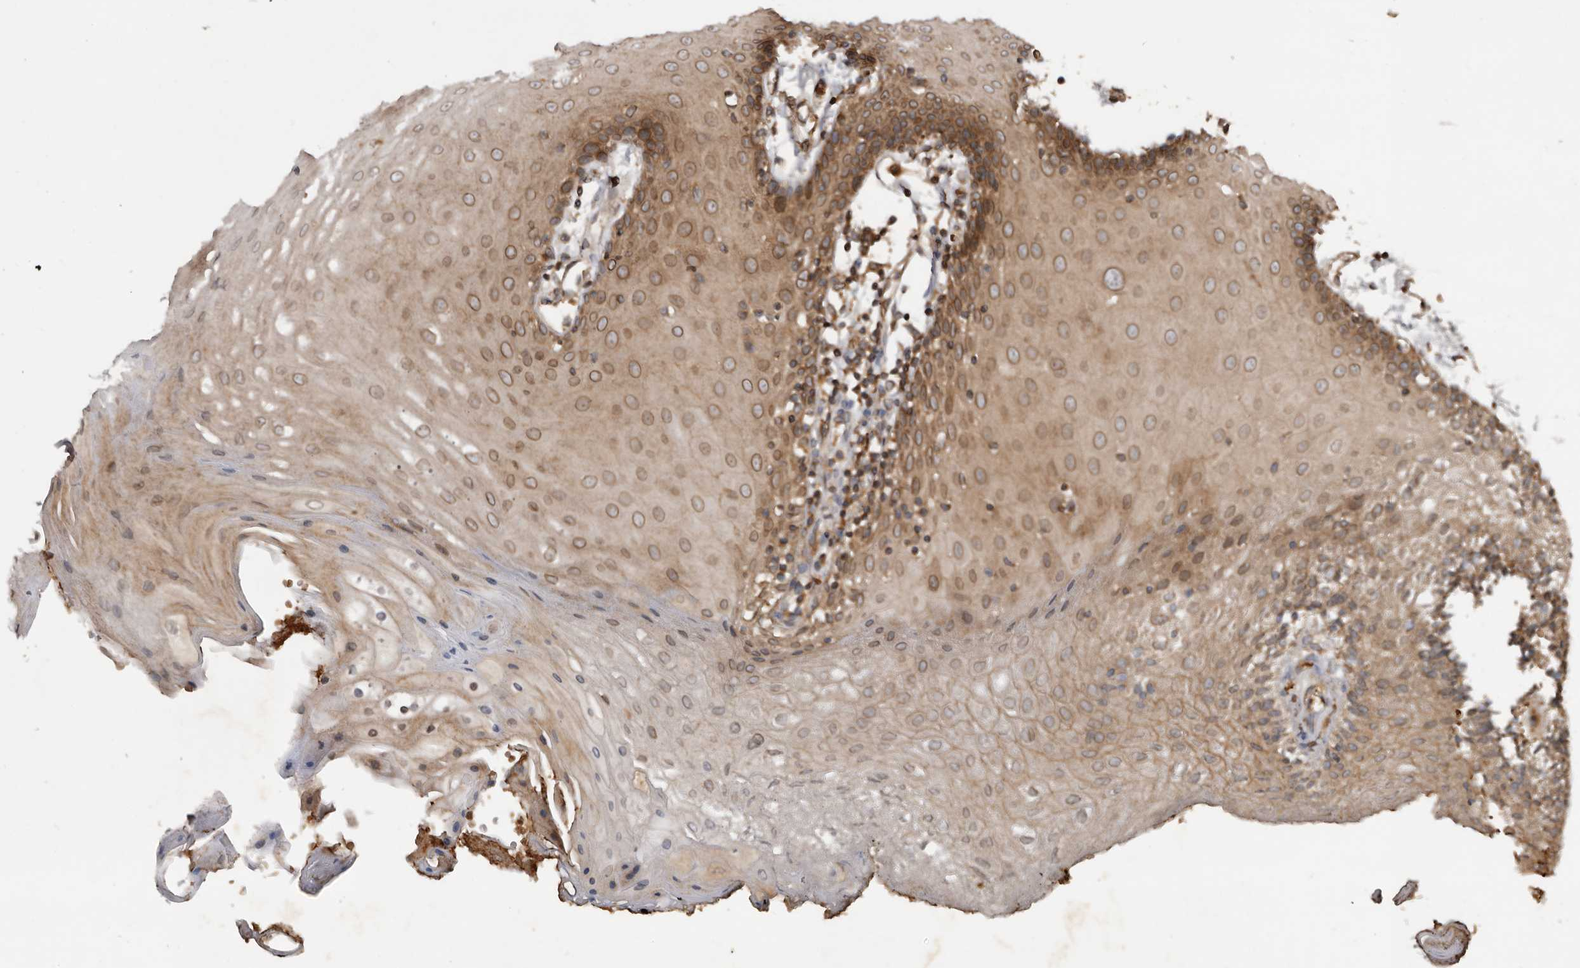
{"staining": {"intensity": "moderate", "quantity": ">75%", "location": "cytoplasmic/membranous,nuclear"}, "tissue": "oral mucosa", "cell_type": "Squamous epithelial cells", "image_type": "normal", "snomed": [{"axis": "morphology", "description": "Normal tissue, NOS"}, {"axis": "morphology", "description": "Squamous cell carcinoma, NOS"}, {"axis": "topography", "description": "Skeletal muscle"}, {"axis": "topography", "description": "Oral tissue"}, {"axis": "topography", "description": "Salivary gland"}, {"axis": "topography", "description": "Head-Neck"}], "caption": "Oral mucosa stained for a protein displays moderate cytoplasmic/membranous,nuclear positivity in squamous epithelial cells. Nuclei are stained in blue.", "gene": "STK36", "patient": {"sex": "male", "age": 54}}